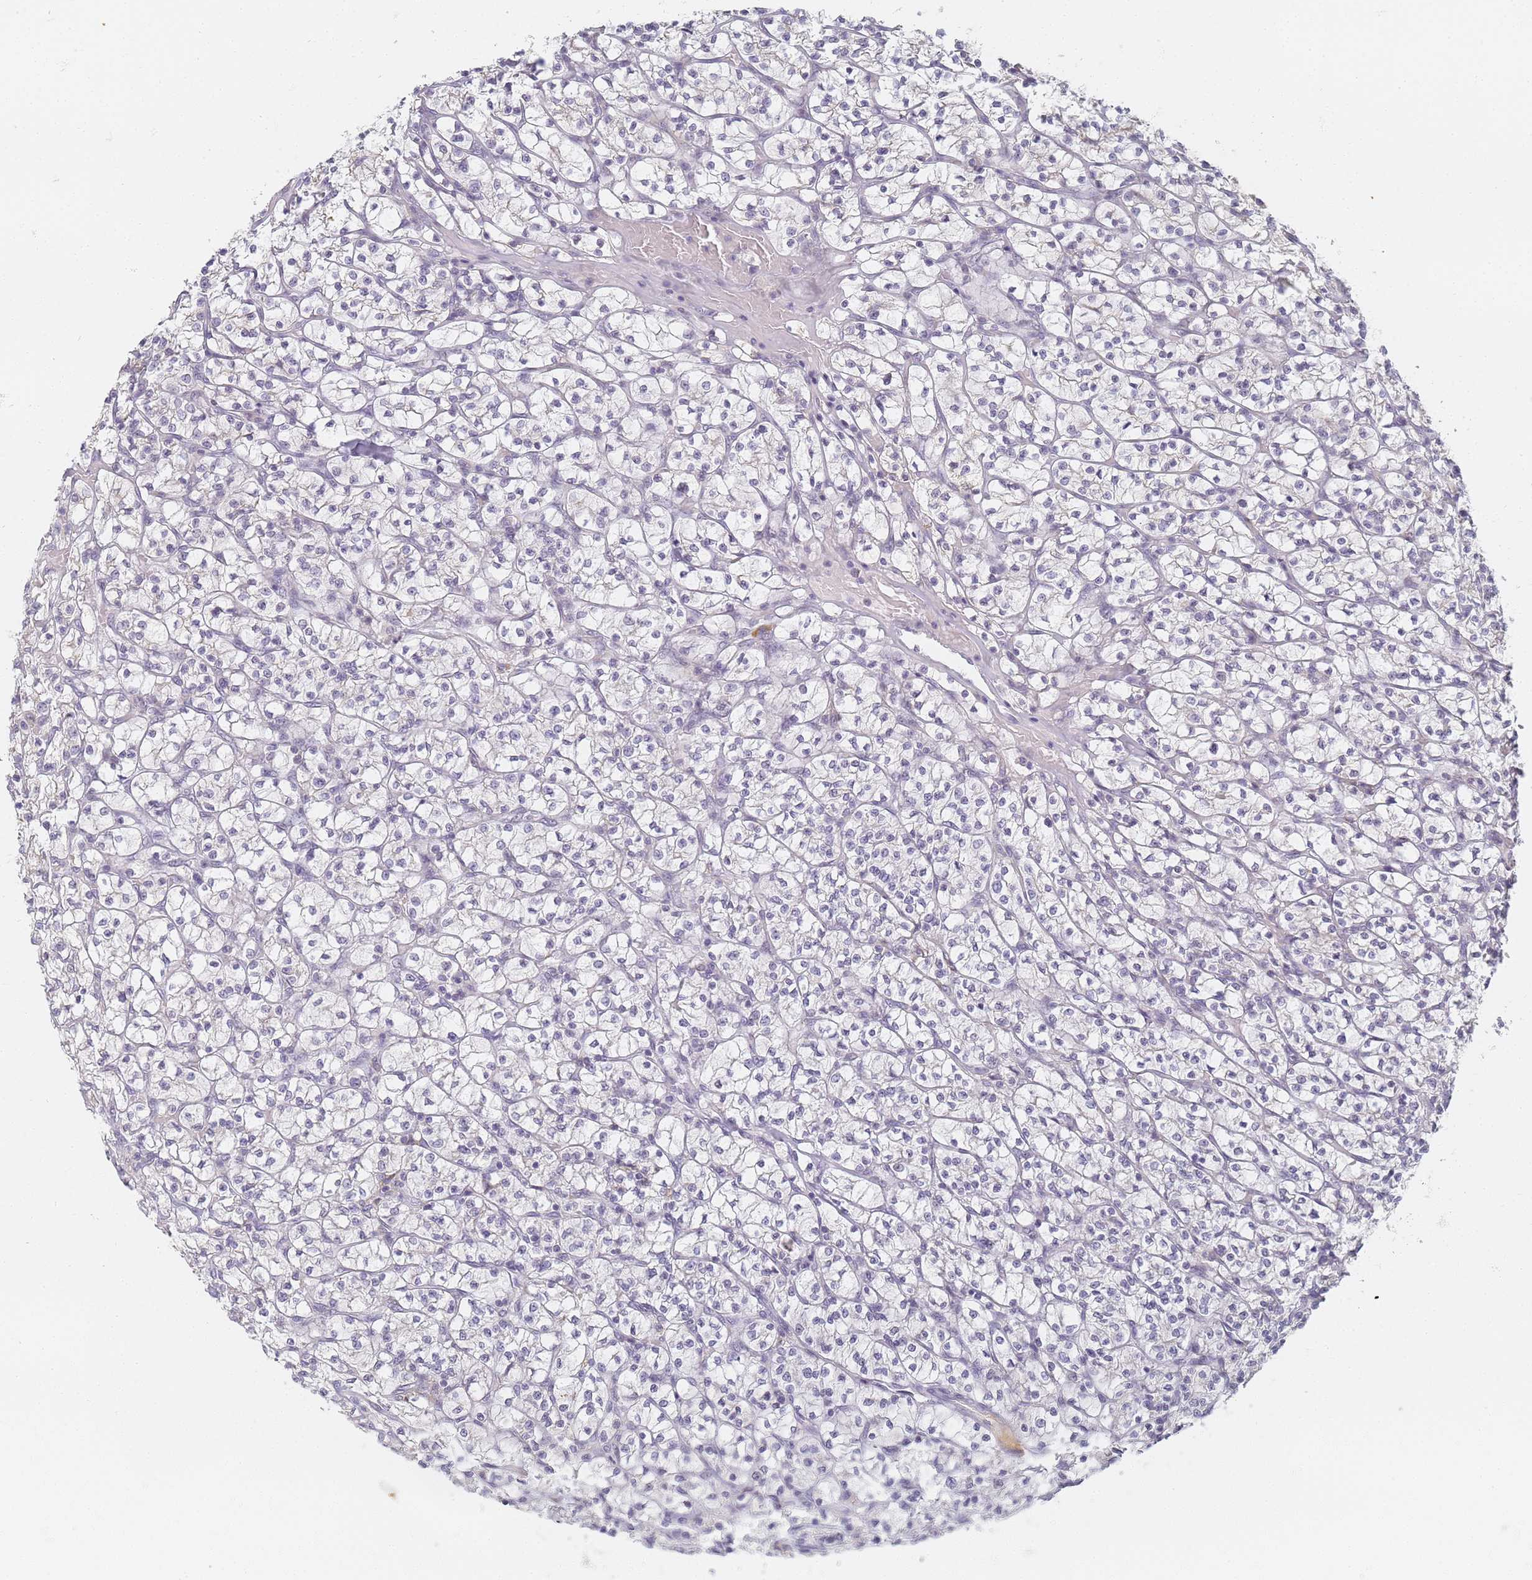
{"staining": {"intensity": "negative", "quantity": "none", "location": "none"}, "tissue": "renal cancer", "cell_type": "Tumor cells", "image_type": "cancer", "snomed": [{"axis": "morphology", "description": "Adenocarcinoma, NOS"}, {"axis": "topography", "description": "Kidney"}], "caption": "Adenocarcinoma (renal) was stained to show a protein in brown. There is no significant positivity in tumor cells. The staining was performed using DAB (3,3'-diaminobenzidine) to visualize the protein expression in brown, while the nuclei were stained in blue with hematoxylin (Magnification: 20x).", "gene": "SLC38A9", "patient": {"sex": "female", "age": 64}}